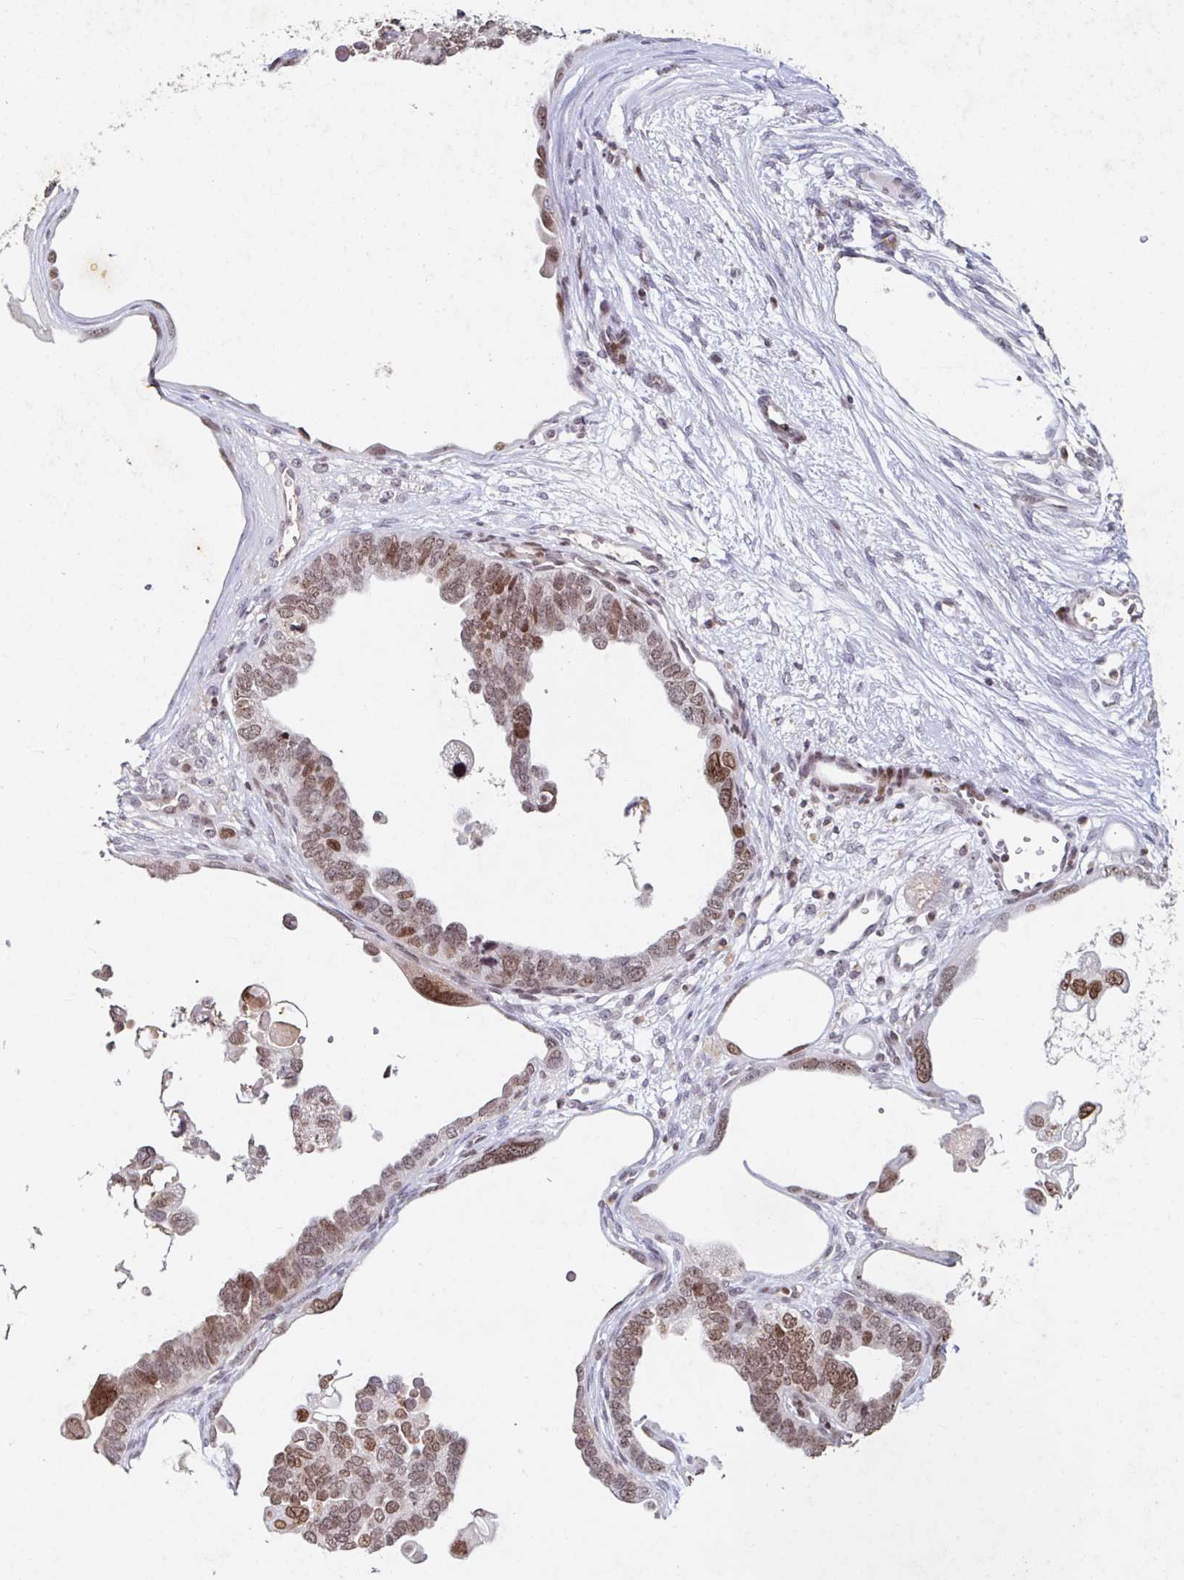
{"staining": {"intensity": "moderate", "quantity": ">75%", "location": "nuclear"}, "tissue": "ovarian cancer", "cell_type": "Tumor cells", "image_type": "cancer", "snomed": [{"axis": "morphology", "description": "Cystadenocarcinoma, serous, NOS"}, {"axis": "topography", "description": "Ovary"}], "caption": "Ovarian cancer (serous cystadenocarcinoma) stained for a protein (brown) exhibits moderate nuclear positive expression in approximately >75% of tumor cells.", "gene": "C19orf53", "patient": {"sex": "female", "age": 51}}